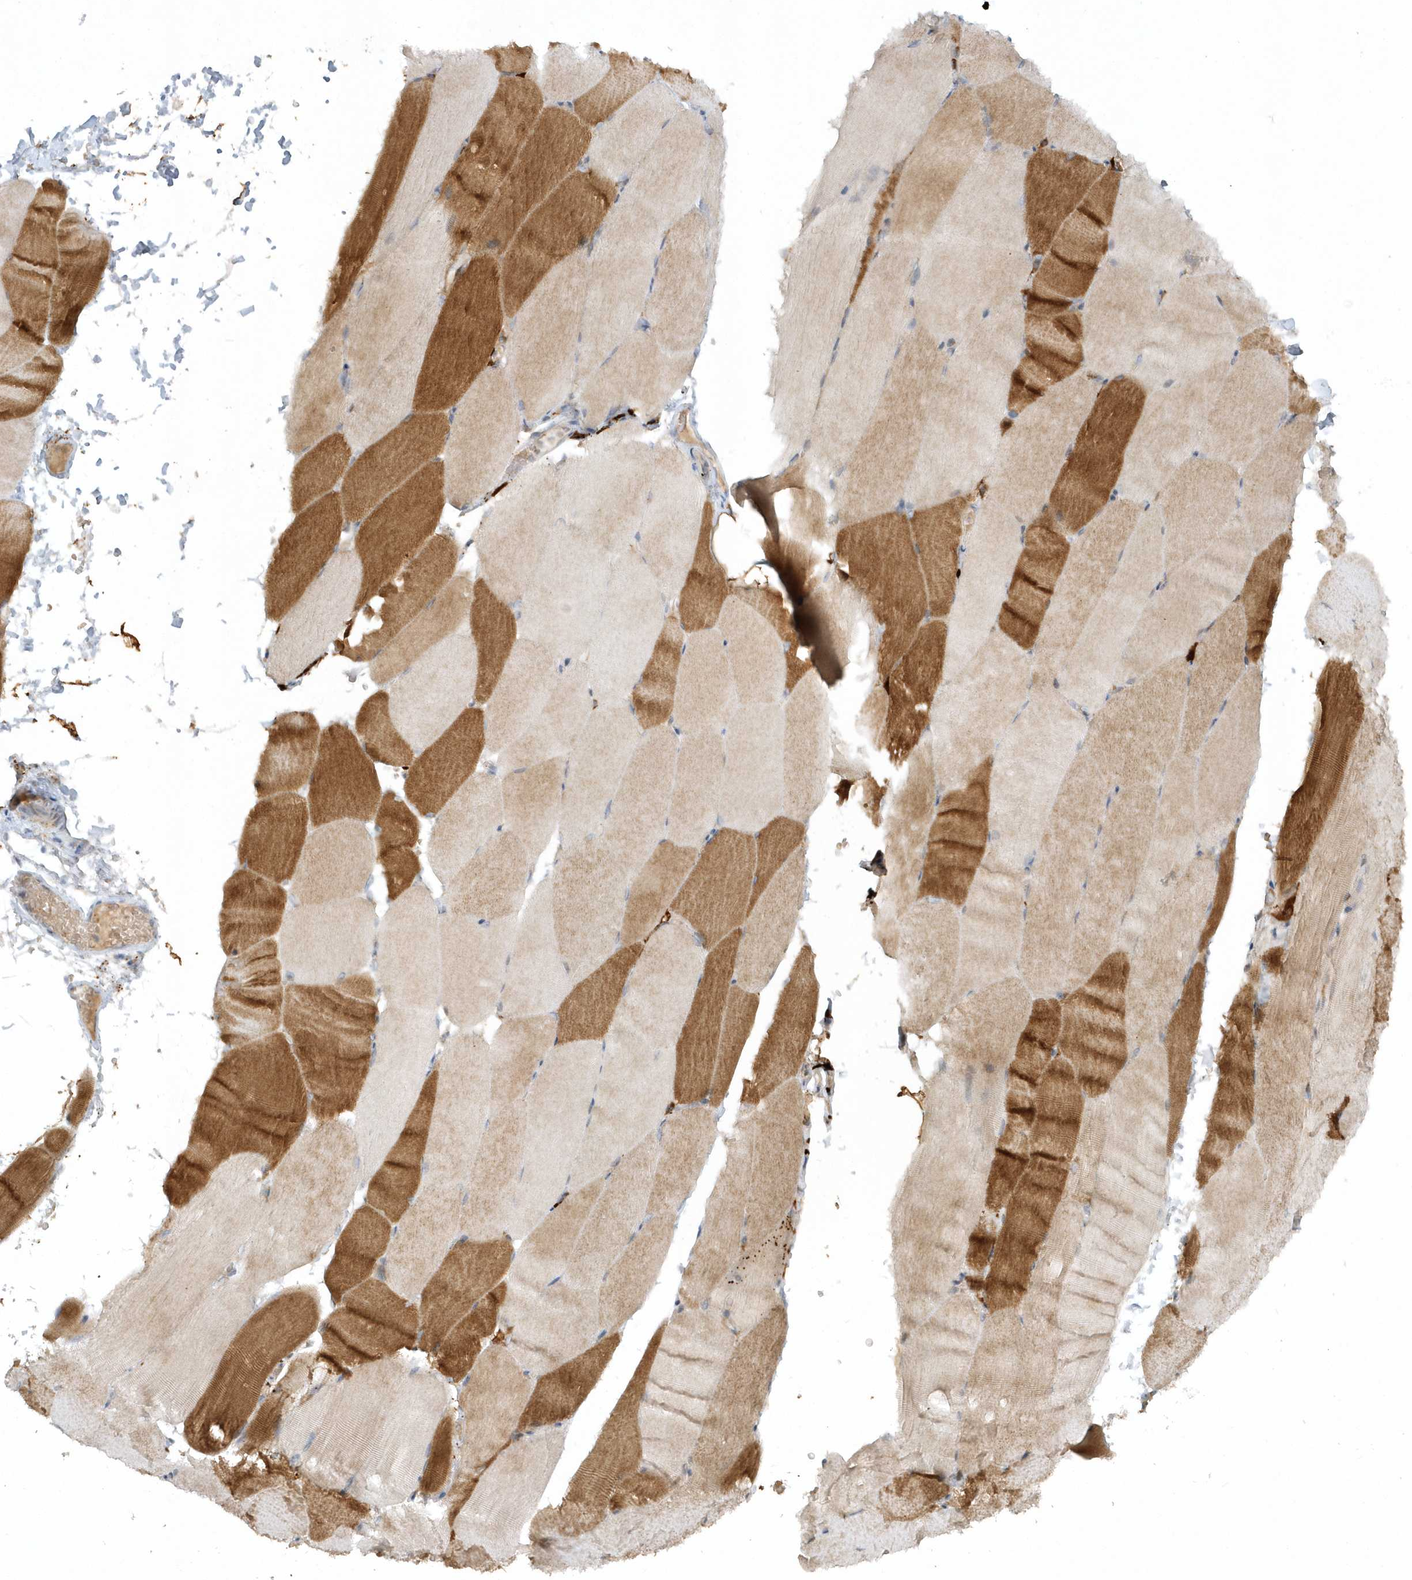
{"staining": {"intensity": "moderate", "quantity": "25%-75%", "location": "cytoplasmic/membranous"}, "tissue": "skeletal muscle", "cell_type": "Myocytes", "image_type": "normal", "snomed": [{"axis": "morphology", "description": "Normal tissue, NOS"}, {"axis": "topography", "description": "Skeletal muscle"}, {"axis": "topography", "description": "Parathyroid gland"}], "caption": "IHC histopathology image of unremarkable skeletal muscle: human skeletal muscle stained using IHC demonstrates medium levels of moderate protein expression localized specifically in the cytoplasmic/membranous of myocytes, appearing as a cytoplasmic/membranous brown color.", "gene": "THG1L", "patient": {"sex": "female", "age": 37}}